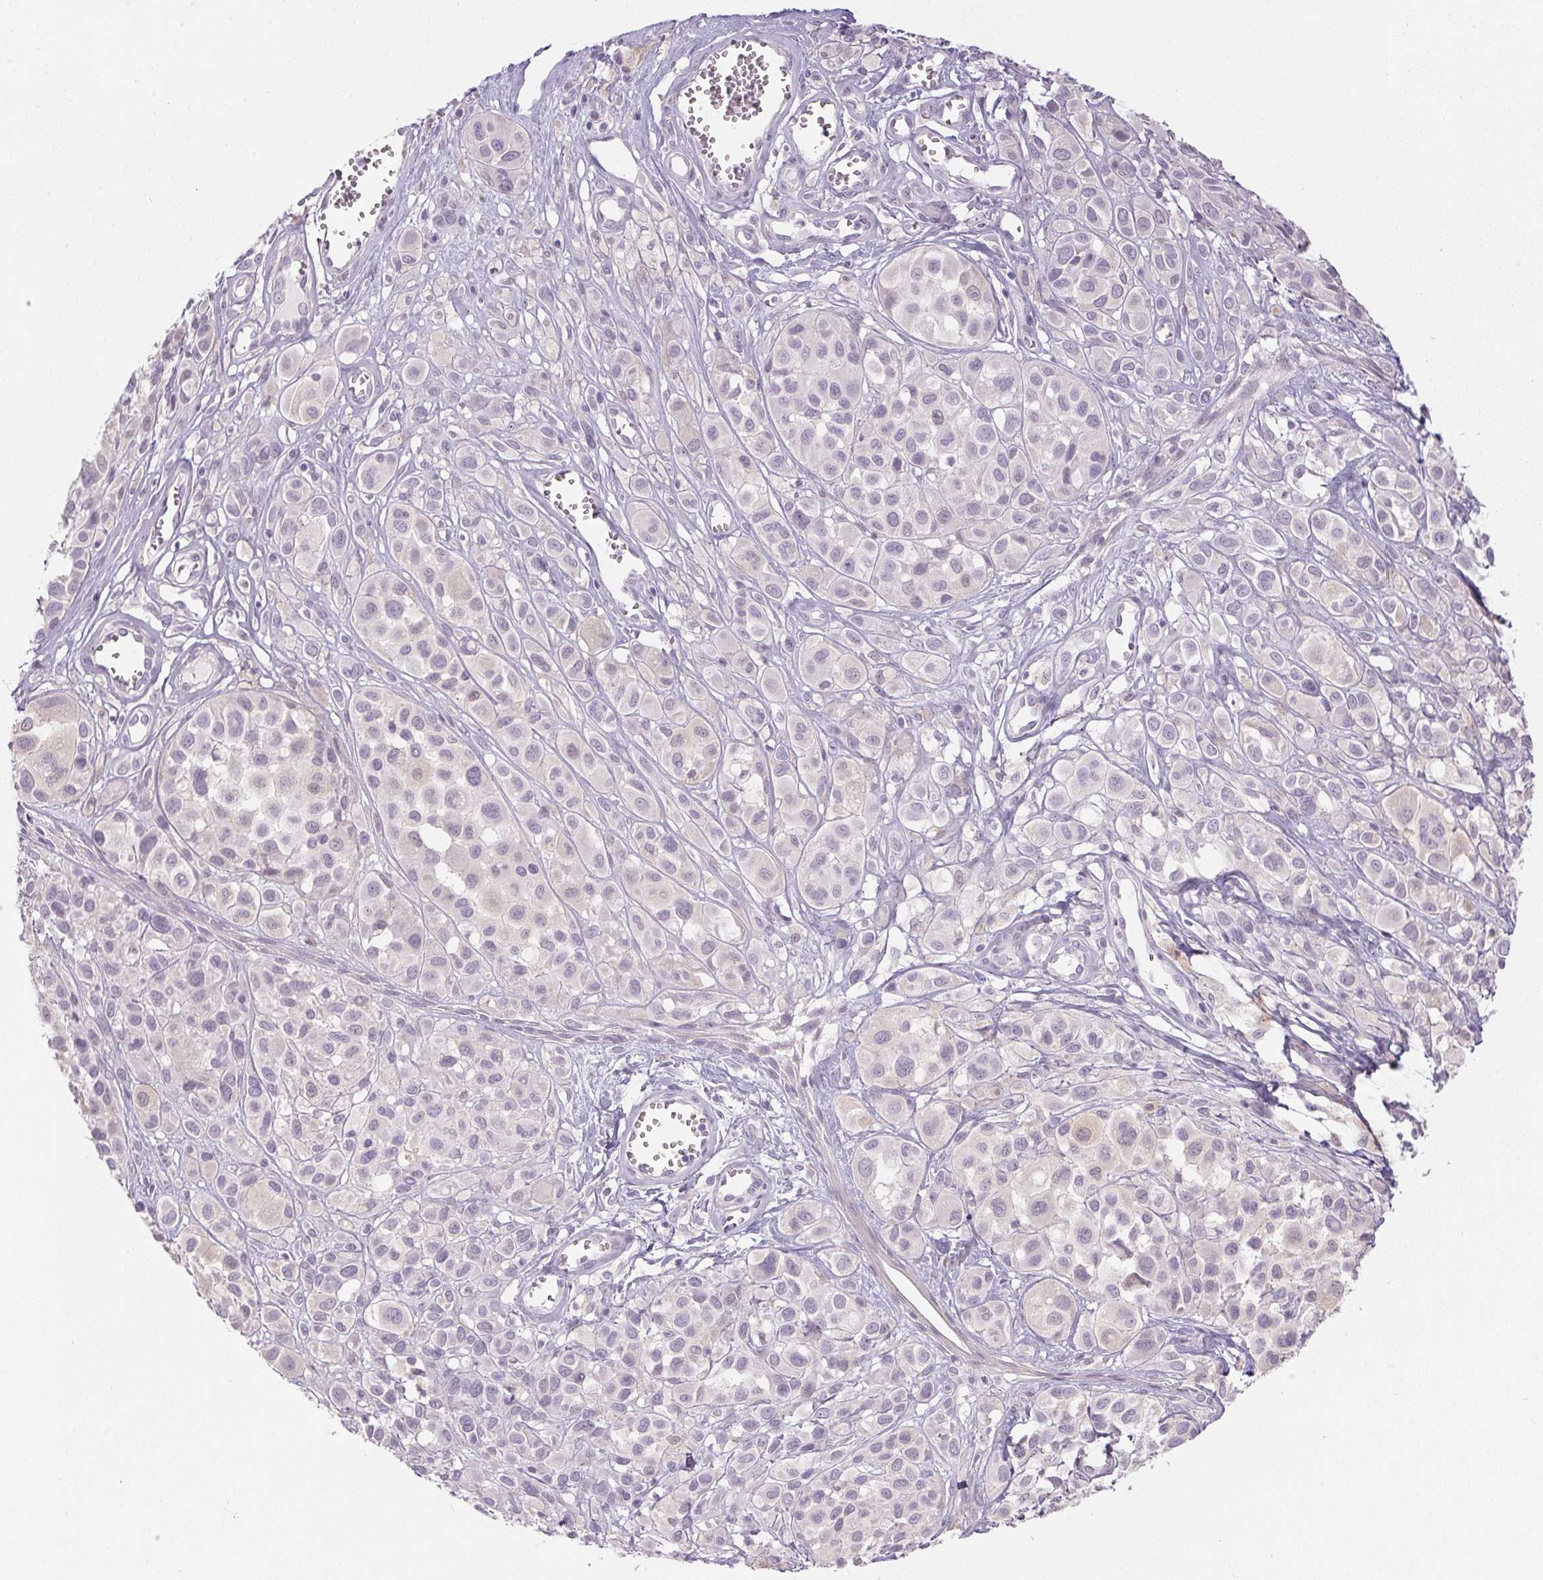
{"staining": {"intensity": "negative", "quantity": "none", "location": "none"}, "tissue": "melanoma", "cell_type": "Tumor cells", "image_type": "cancer", "snomed": [{"axis": "morphology", "description": "Malignant melanoma, NOS"}, {"axis": "topography", "description": "Skin"}], "caption": "Immunohistochemistry (IHC) micrograph of human malignant melanoma stained for a protein (brown), which exhibits no staining in tumor cells.", "gene": "CTCFL", "patient": {"sex": "male", "age": 77}}